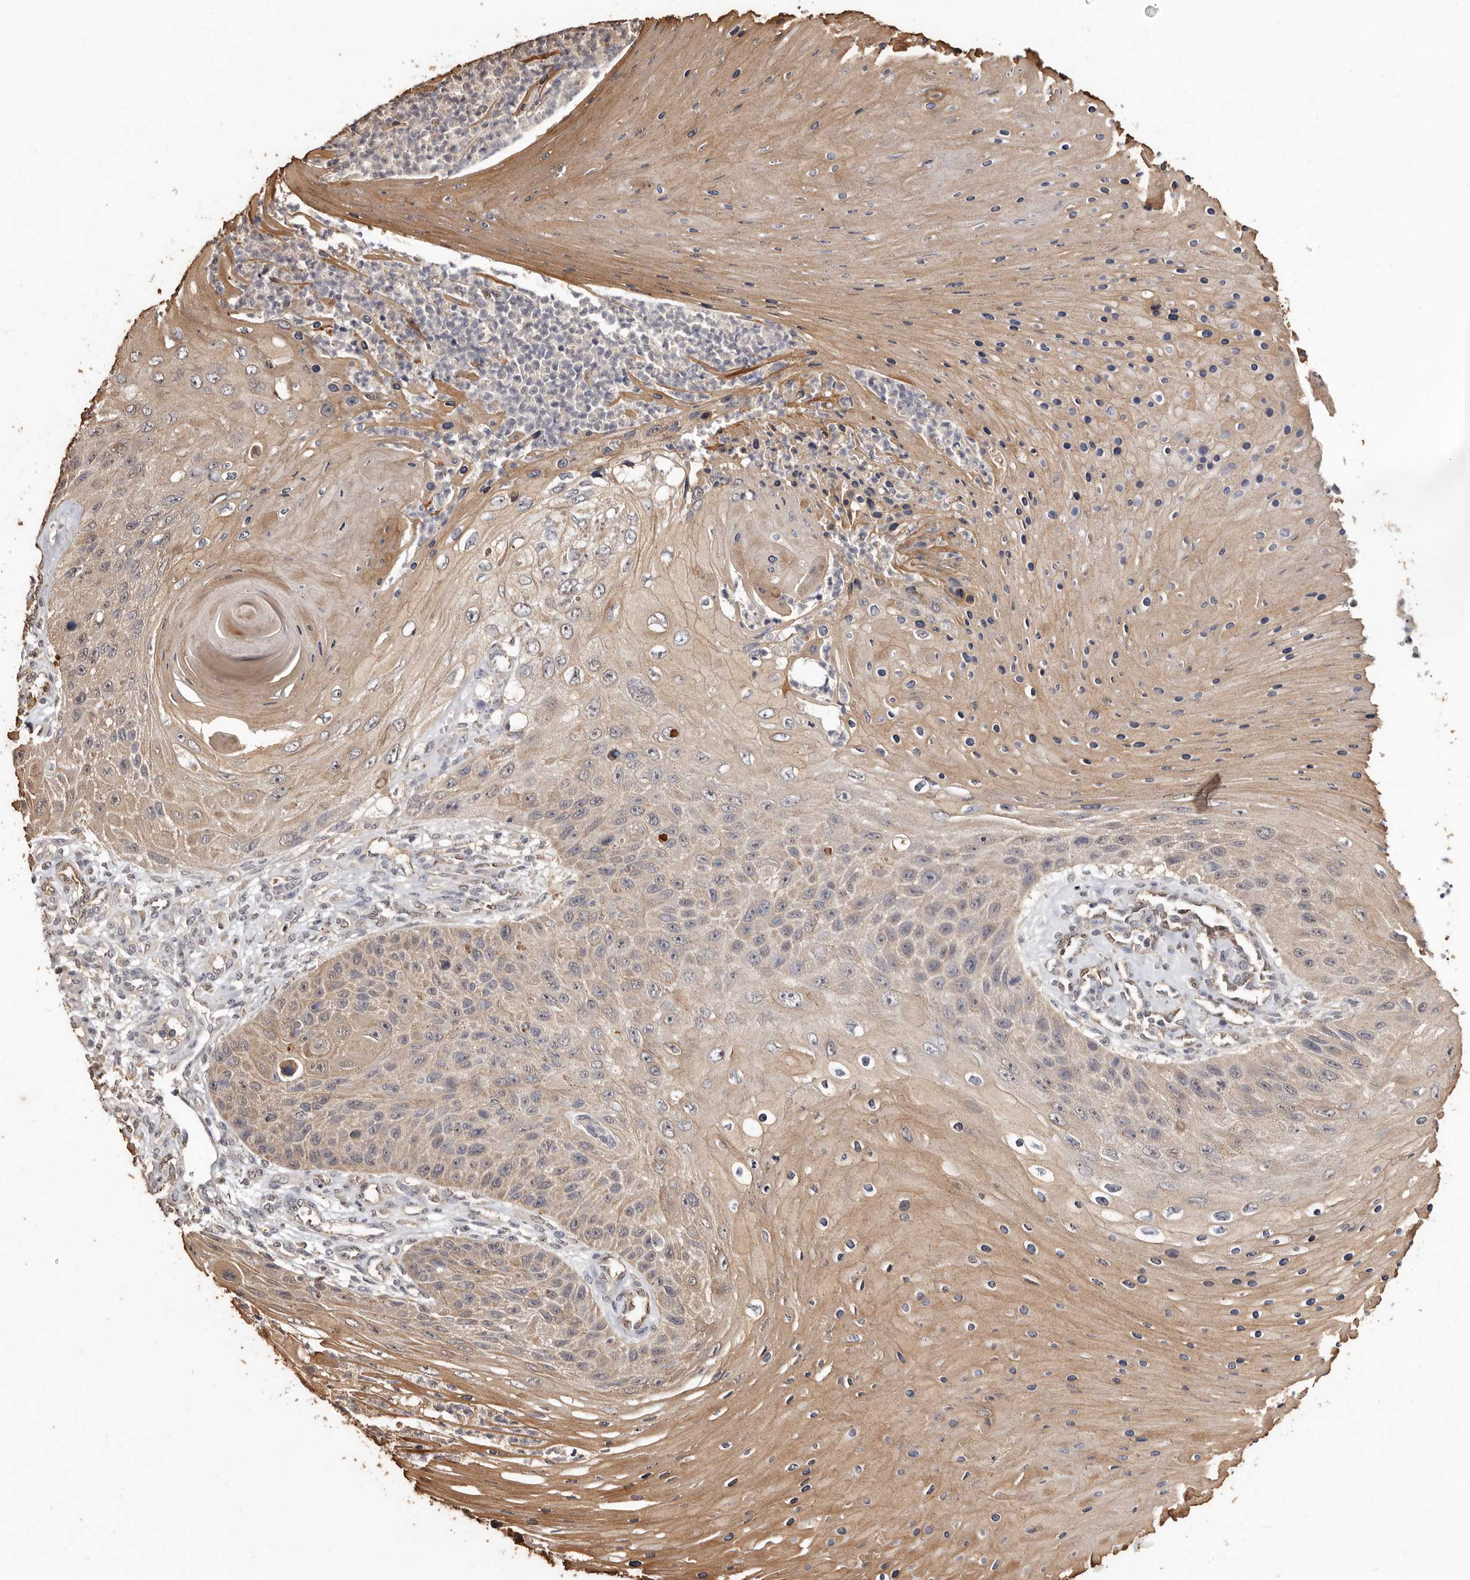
{"staining": {"intensity": "moderate", "quantity": "25%-75%", "location": "cytoplasmic/membranous"}, "tissue": "skin cancer", "cell_type": "Tumor cells", "image_type": "cancer", "snomed": [{"axis": "morphology", "description": "Squamous cell carcinoma, NOS"}, {"axis": "topography", "description": "Skin"}], "caption": "Squamous cell carcinoma (skin) stained for a protein (brown) displays moderate cytoplasmic/membranous positive staining in about 25%-75% of tumor cells.", "gene": "INAVA", "patient": {"sex": "female", "age": 88}}